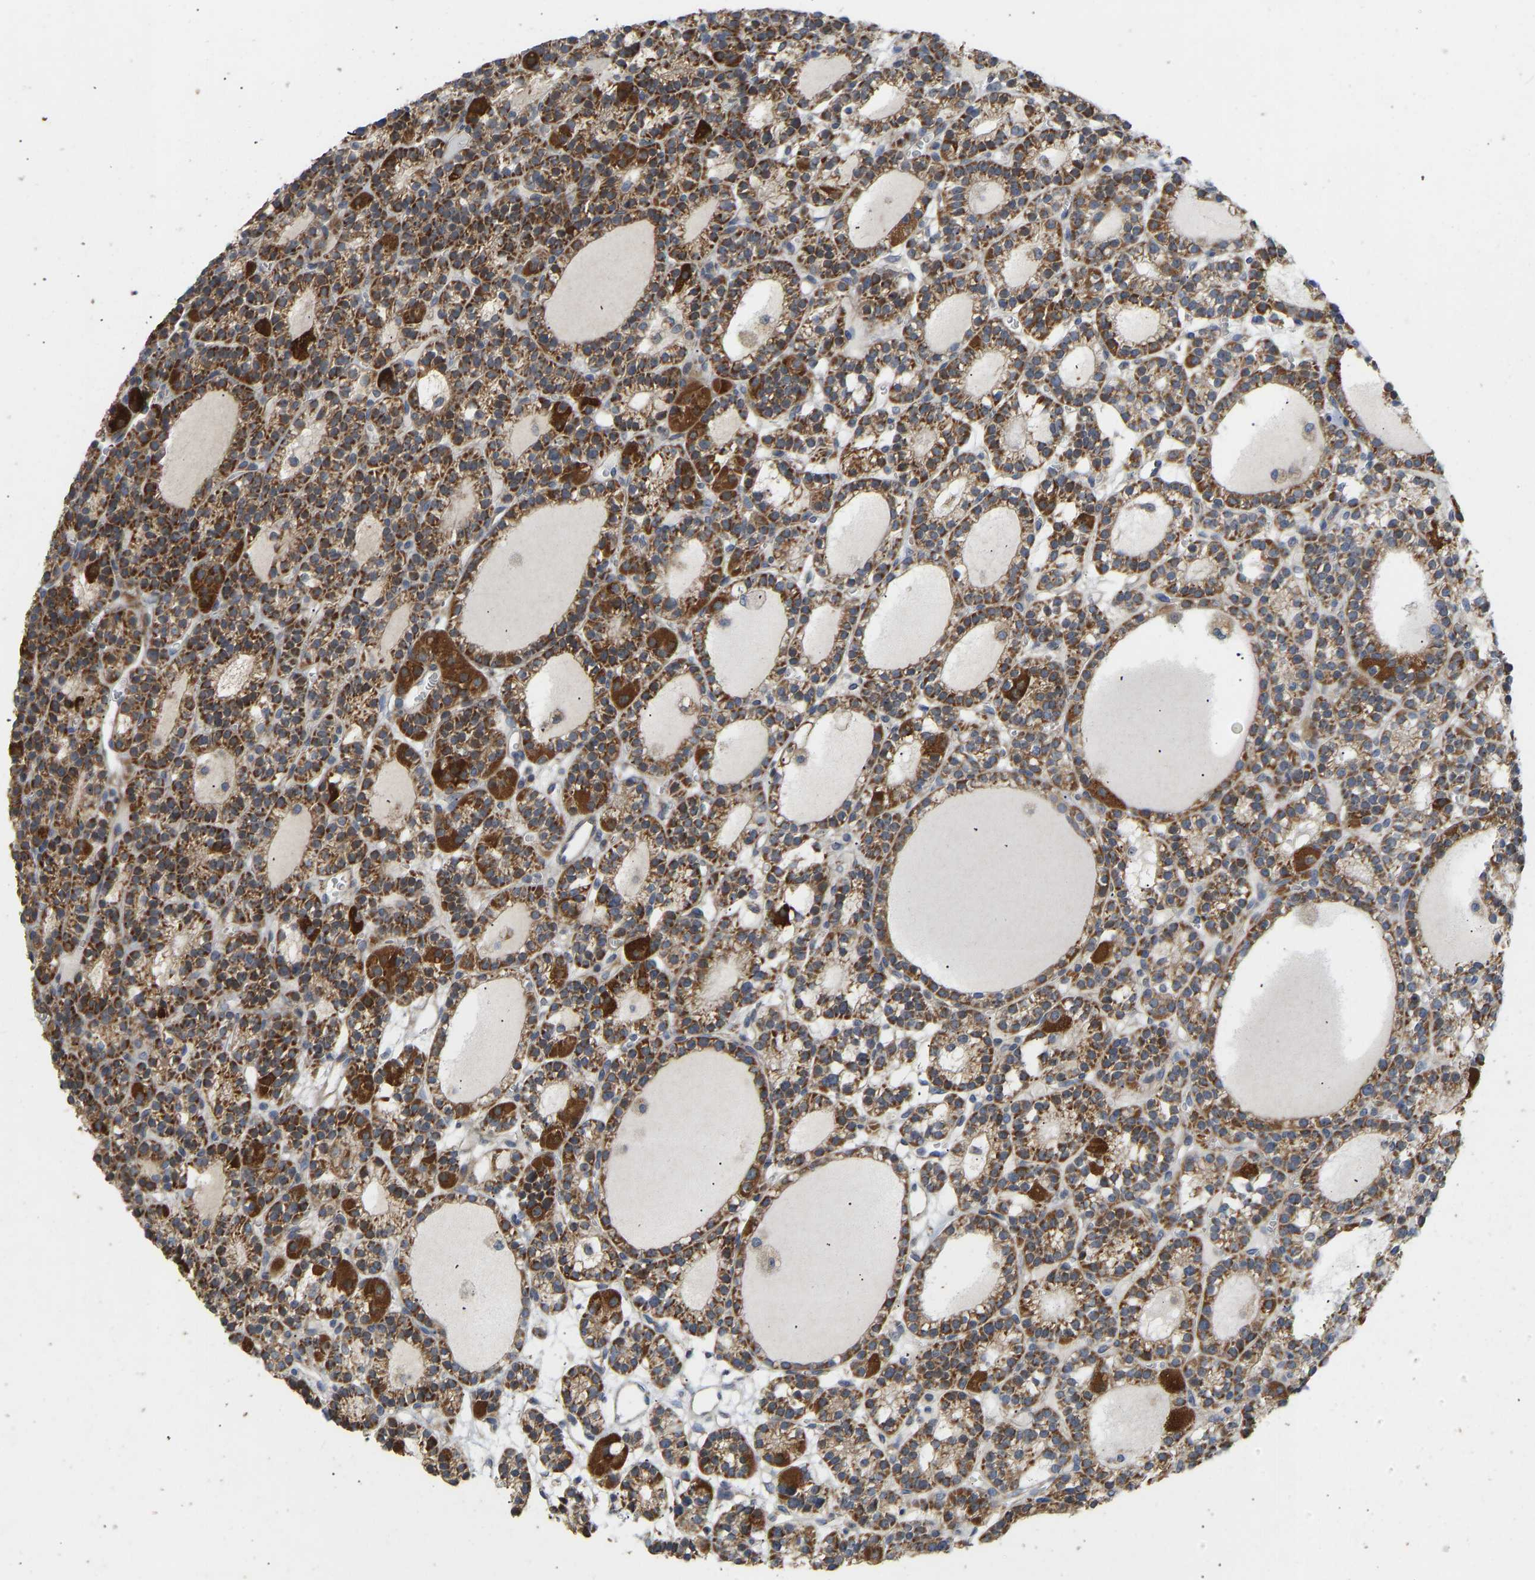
{"staining": {"intensity": "strong", "quantity": ">75%", "location": "cytoplasmic/membranous"}, "tissue": "parathyroid gland", "cell_type": "Glandular cells", "image_type": "normal", "snomed": [{"axis": "morphology", "description": "Normal tissue, NOS"}, {"axis": "morphology", "description": "Adenoma, NOS"}, {"axis": "topography", "description": "Parathyroid gland"}], "caption": "A photomicrograph of human parathyroid gland stained for a protein reveals strong cytoplasmic/membranous brown staining in glandular cells.", "gene": "HACD2", "patient": {"sex": "female", "age": 58}}